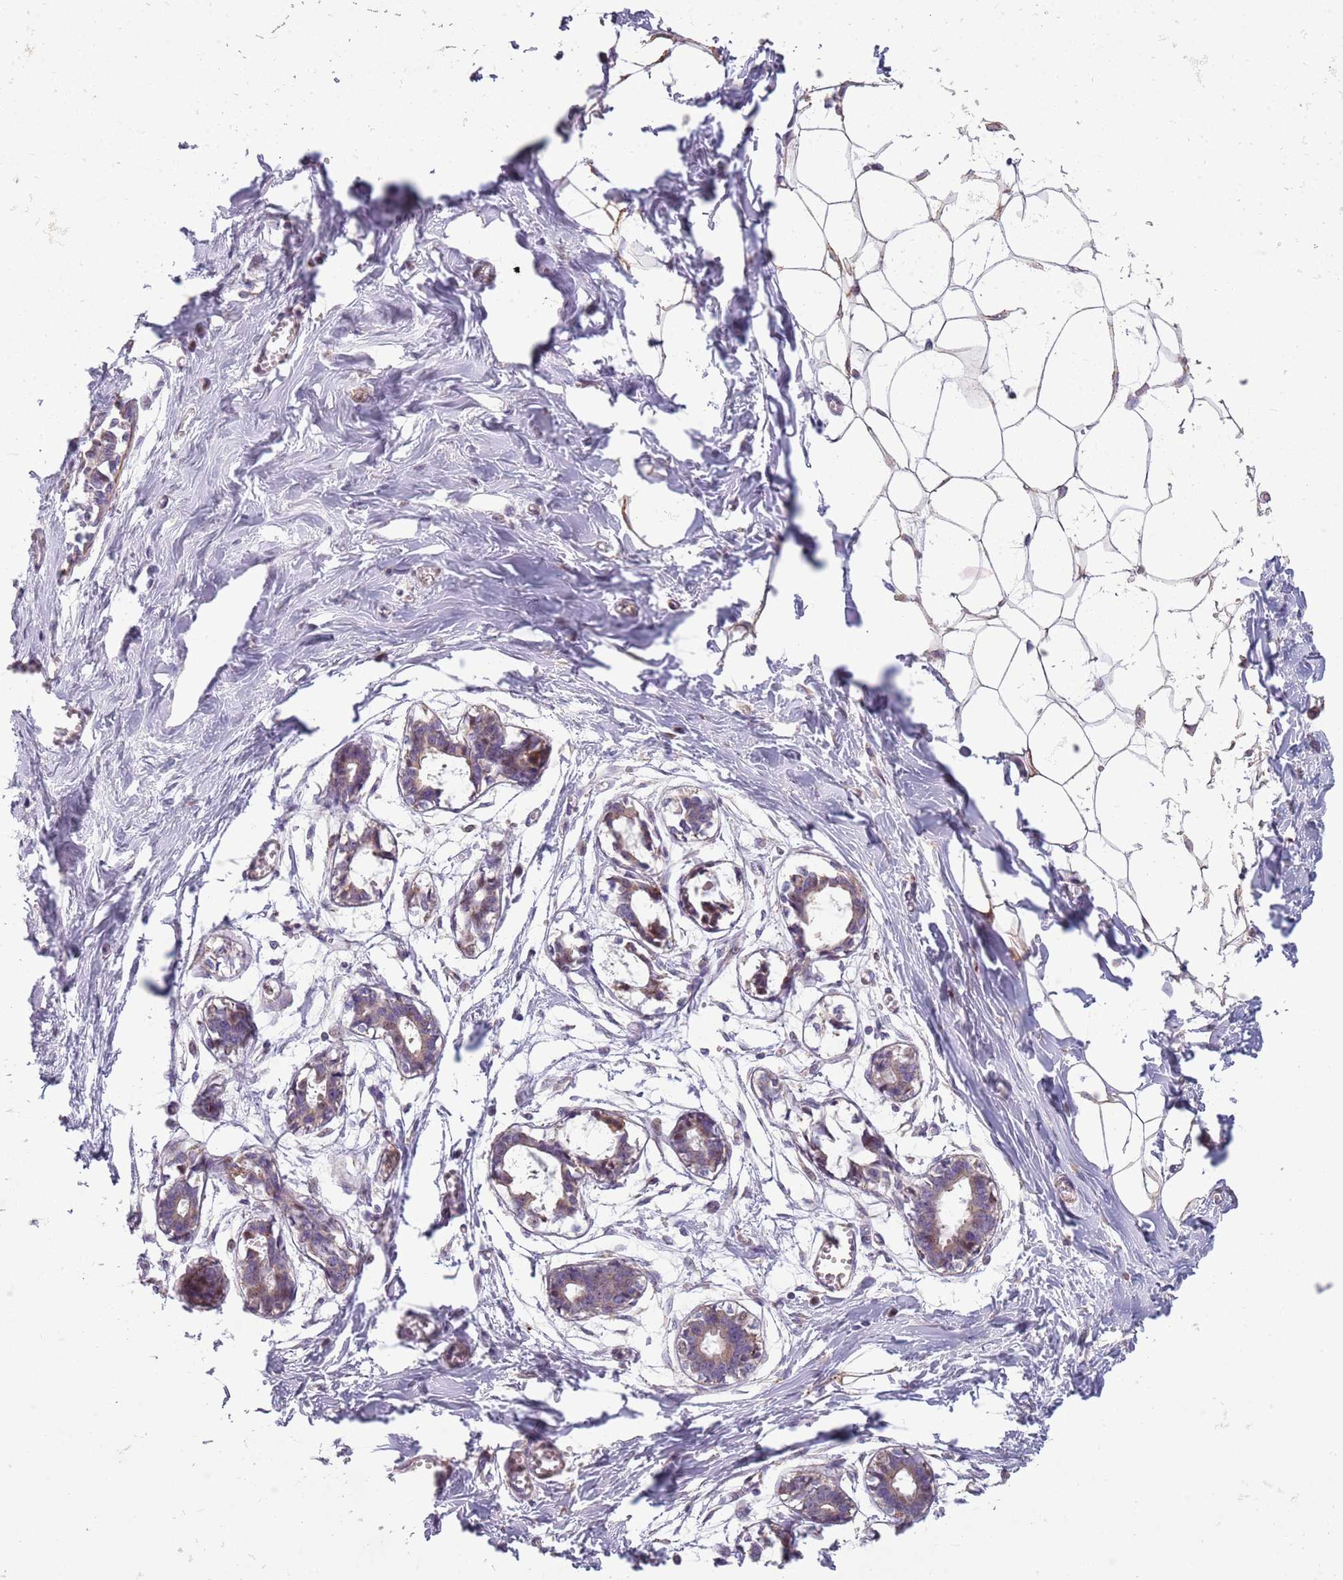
{"staining": {"intensity": "weak", "quantity": "<25%", "location": "cytoplasmic/membranous"}, "tissue": "breast", "cell_type": "Adipocytes", "image_type": "normal", "snomed": [{"axis": "morphology", "description": "Normal tissue, NOS"}, {"axis": "topography", "description": "Breast"}], "caption": "This is a histopathology image of immunohistochemistry staining of benign breast, which shows no expression in adipocytes.", "gene": "PVRIG", "patient": {"sex": "female", "age": 27}}